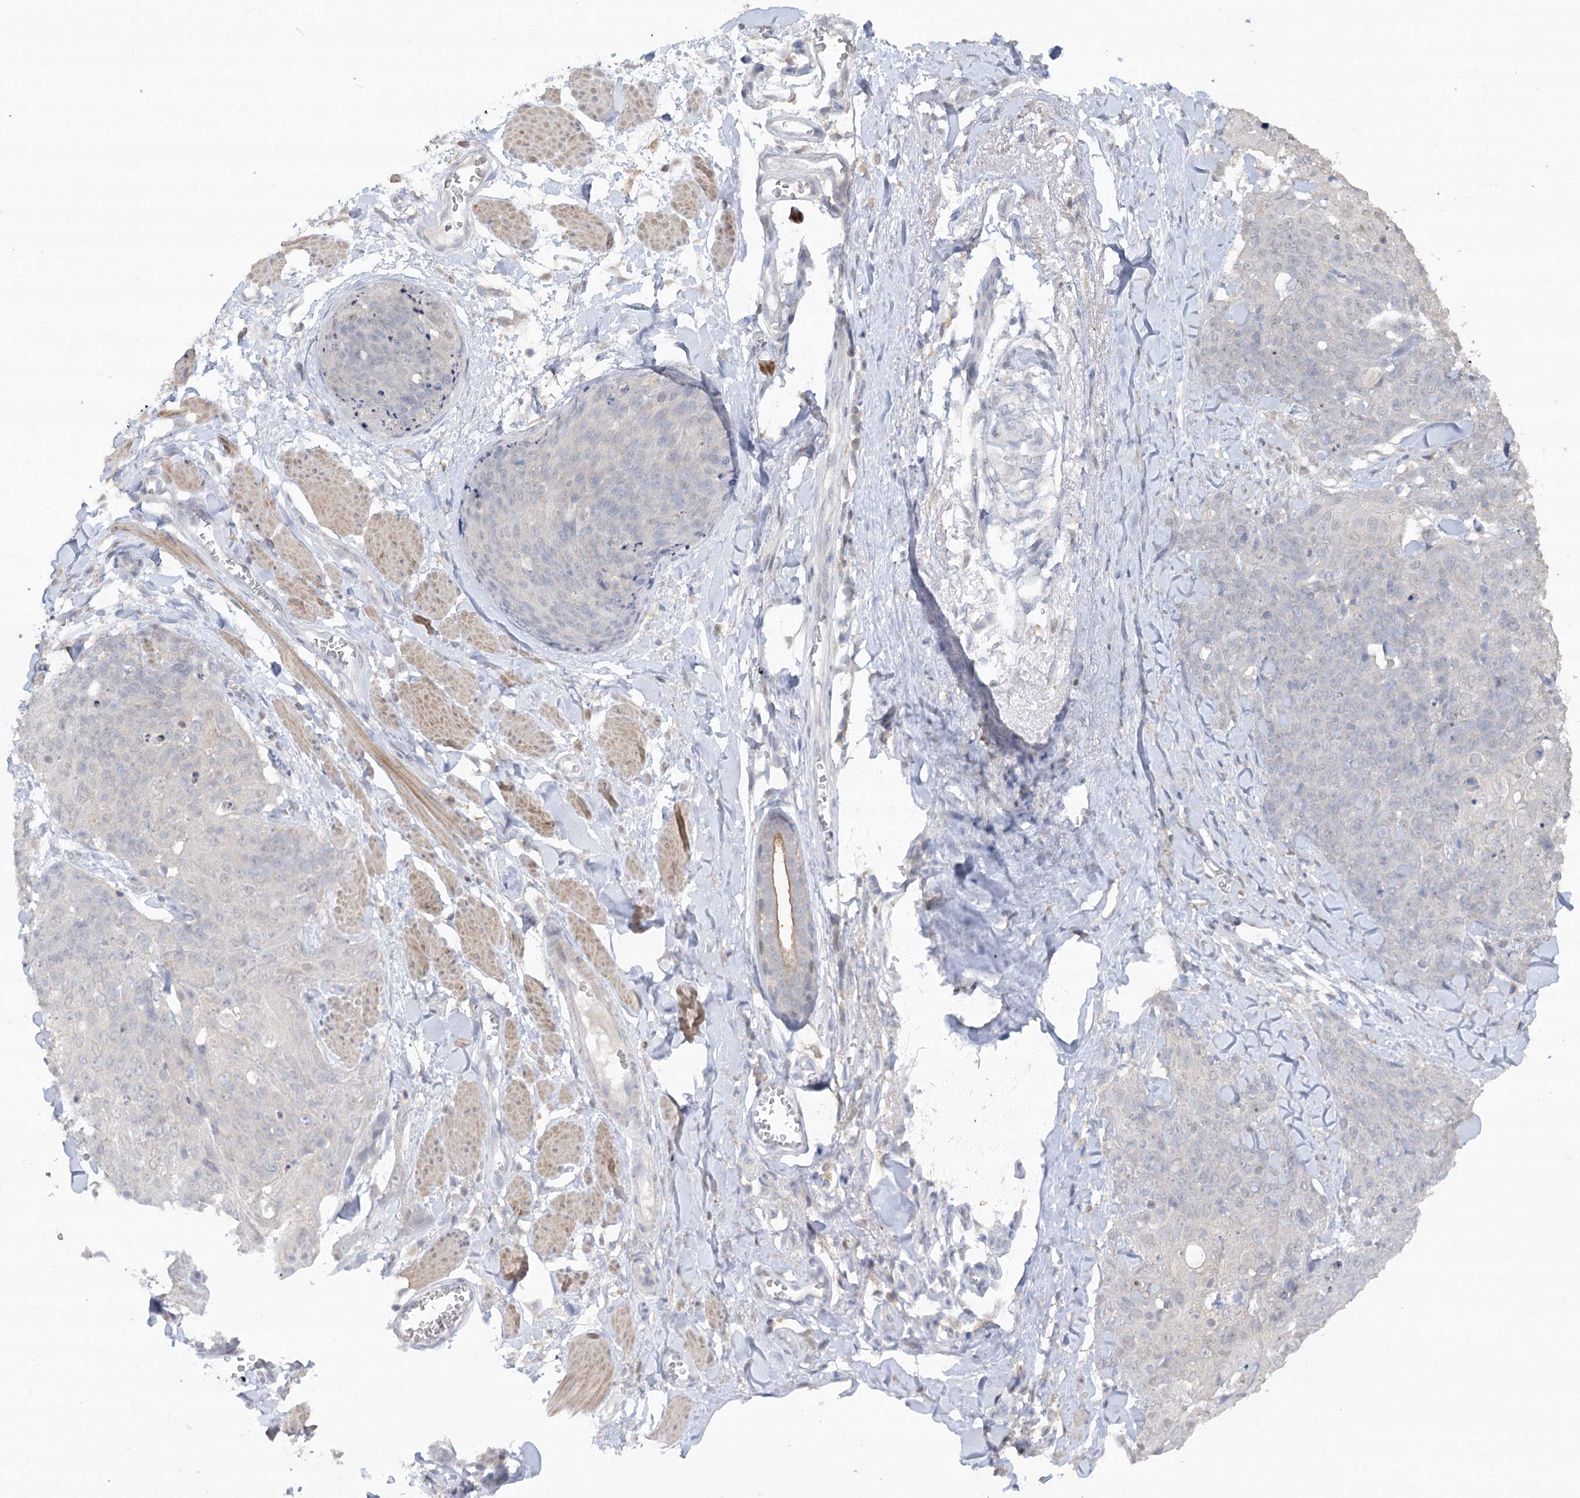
{"staining": {"intensity": "negative", "quantity": "none", "location": "none"}, "tissue": "skin cancer", "cell_type": "Tumor cells", "image_type": "cancer", "snomed": [{"axis": "morphology", "description": "Squamous cell carcinoma, NOS"}, {"axis": "topography", "description": "Skin"}, {"axis": "topography", "description": "Vulva"}], "caption": "High power microscopy micrograph of an immunohistochemistry micrograph of squamous cell carcinoma (skin), revealing no significant expression in tumor cells.", "gene": "TRAF3IP1", "patient": {"sex": "female", "age": 85}}